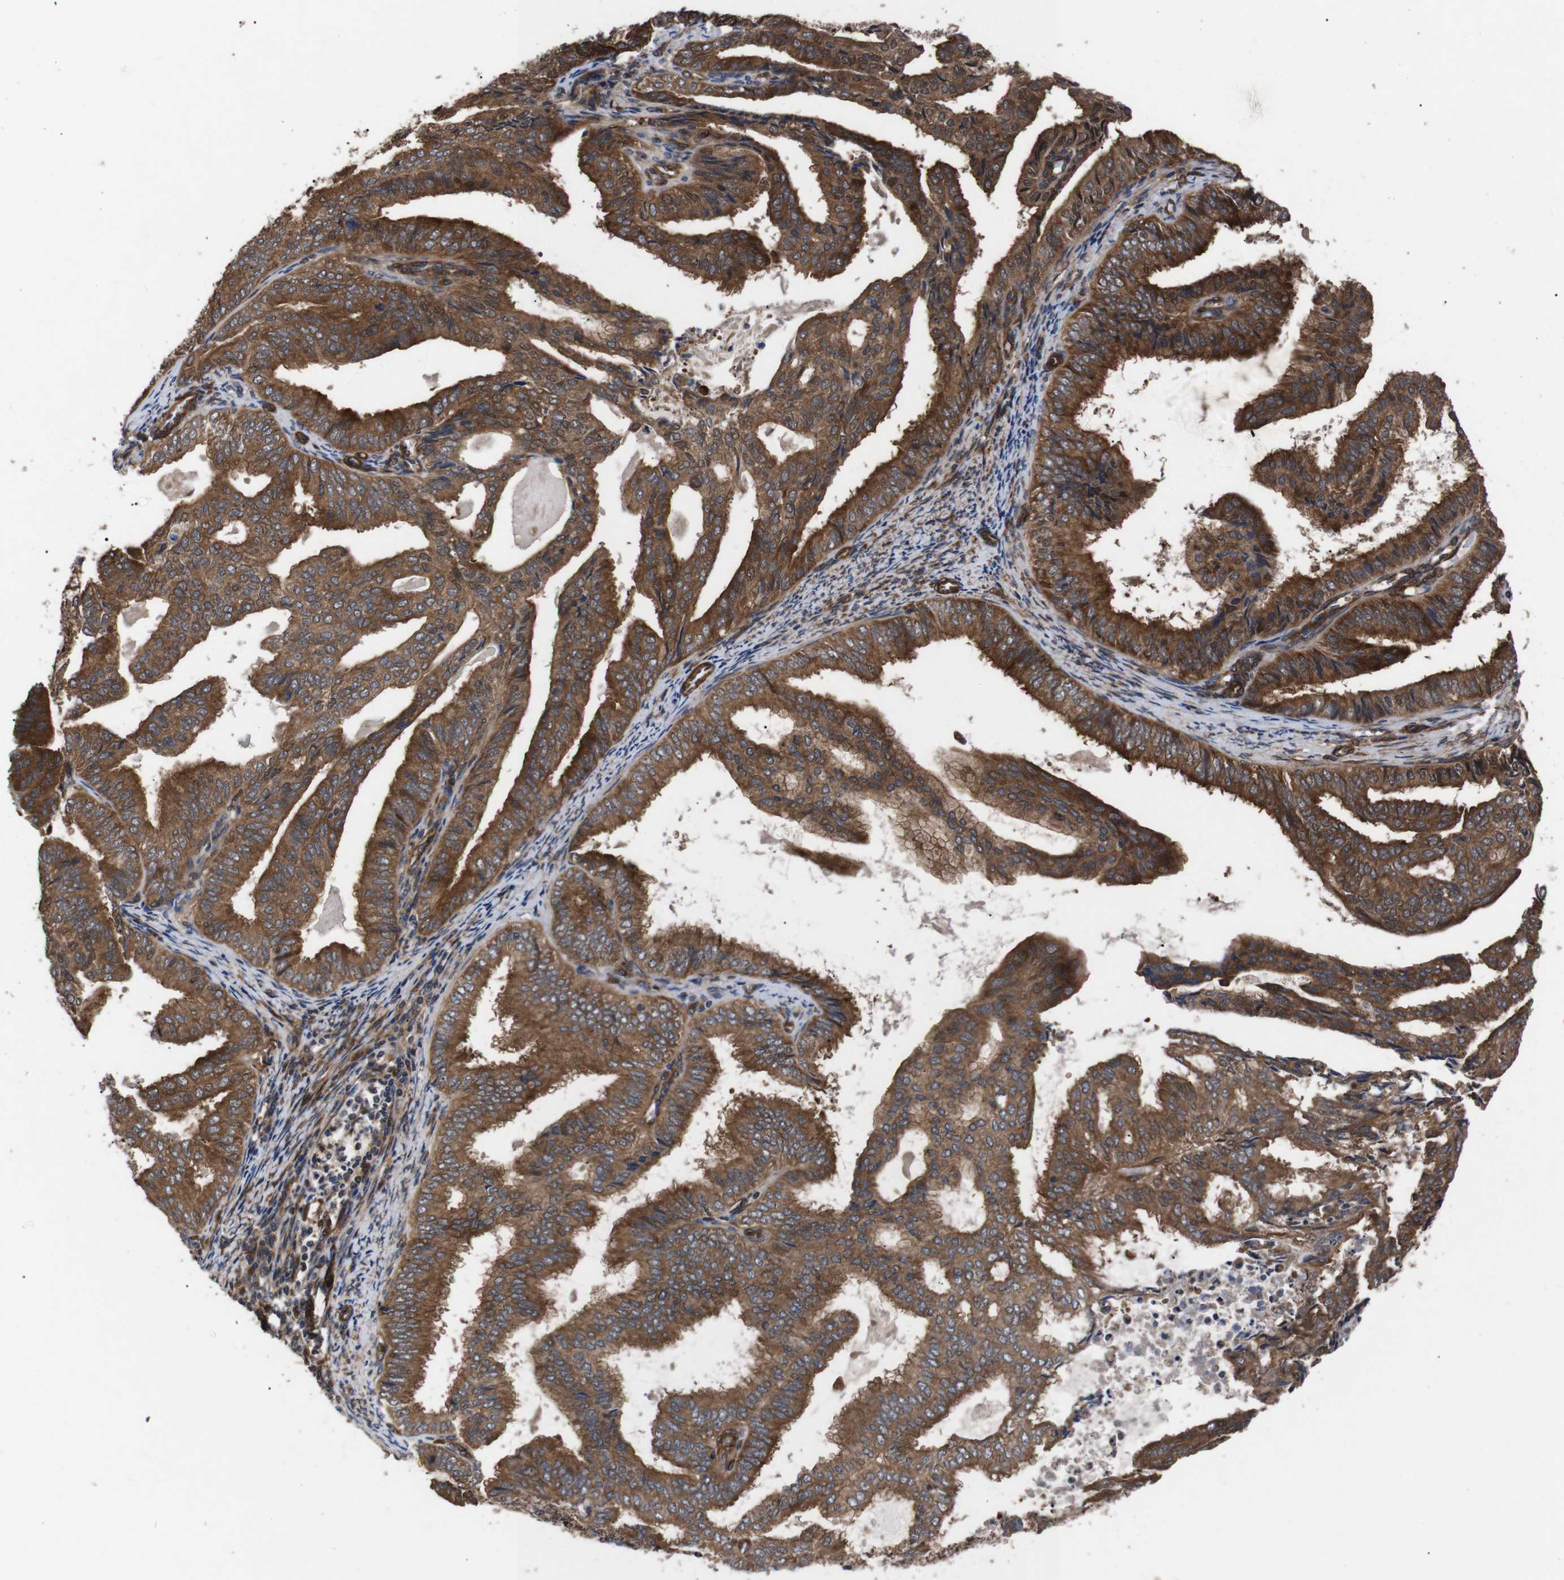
{"staining": {"intensity": "strong", "quantity": ">75%", "location": "cytoplasmic/membranous"}, "tissue": "endometrial cancer", "cell_type": "Tumor cells", "image_type": "cancer", "snomed": [{"axis": "morphology", "description": "Adenocarcinoma, NOS"}, {"axis": "topography", "description": "Endometrium"}], "caption": "A high amount of strong cytoplasmic/membranous staining is identified in approximately >75% of tumor cells in endometrial cancer (adenocarcinoma) tissue. (brown staining indicates protein expression, while blue staining denotes nuclei).", "gene": "PAWR", "patient": {"sex": "female", "age": 58}}